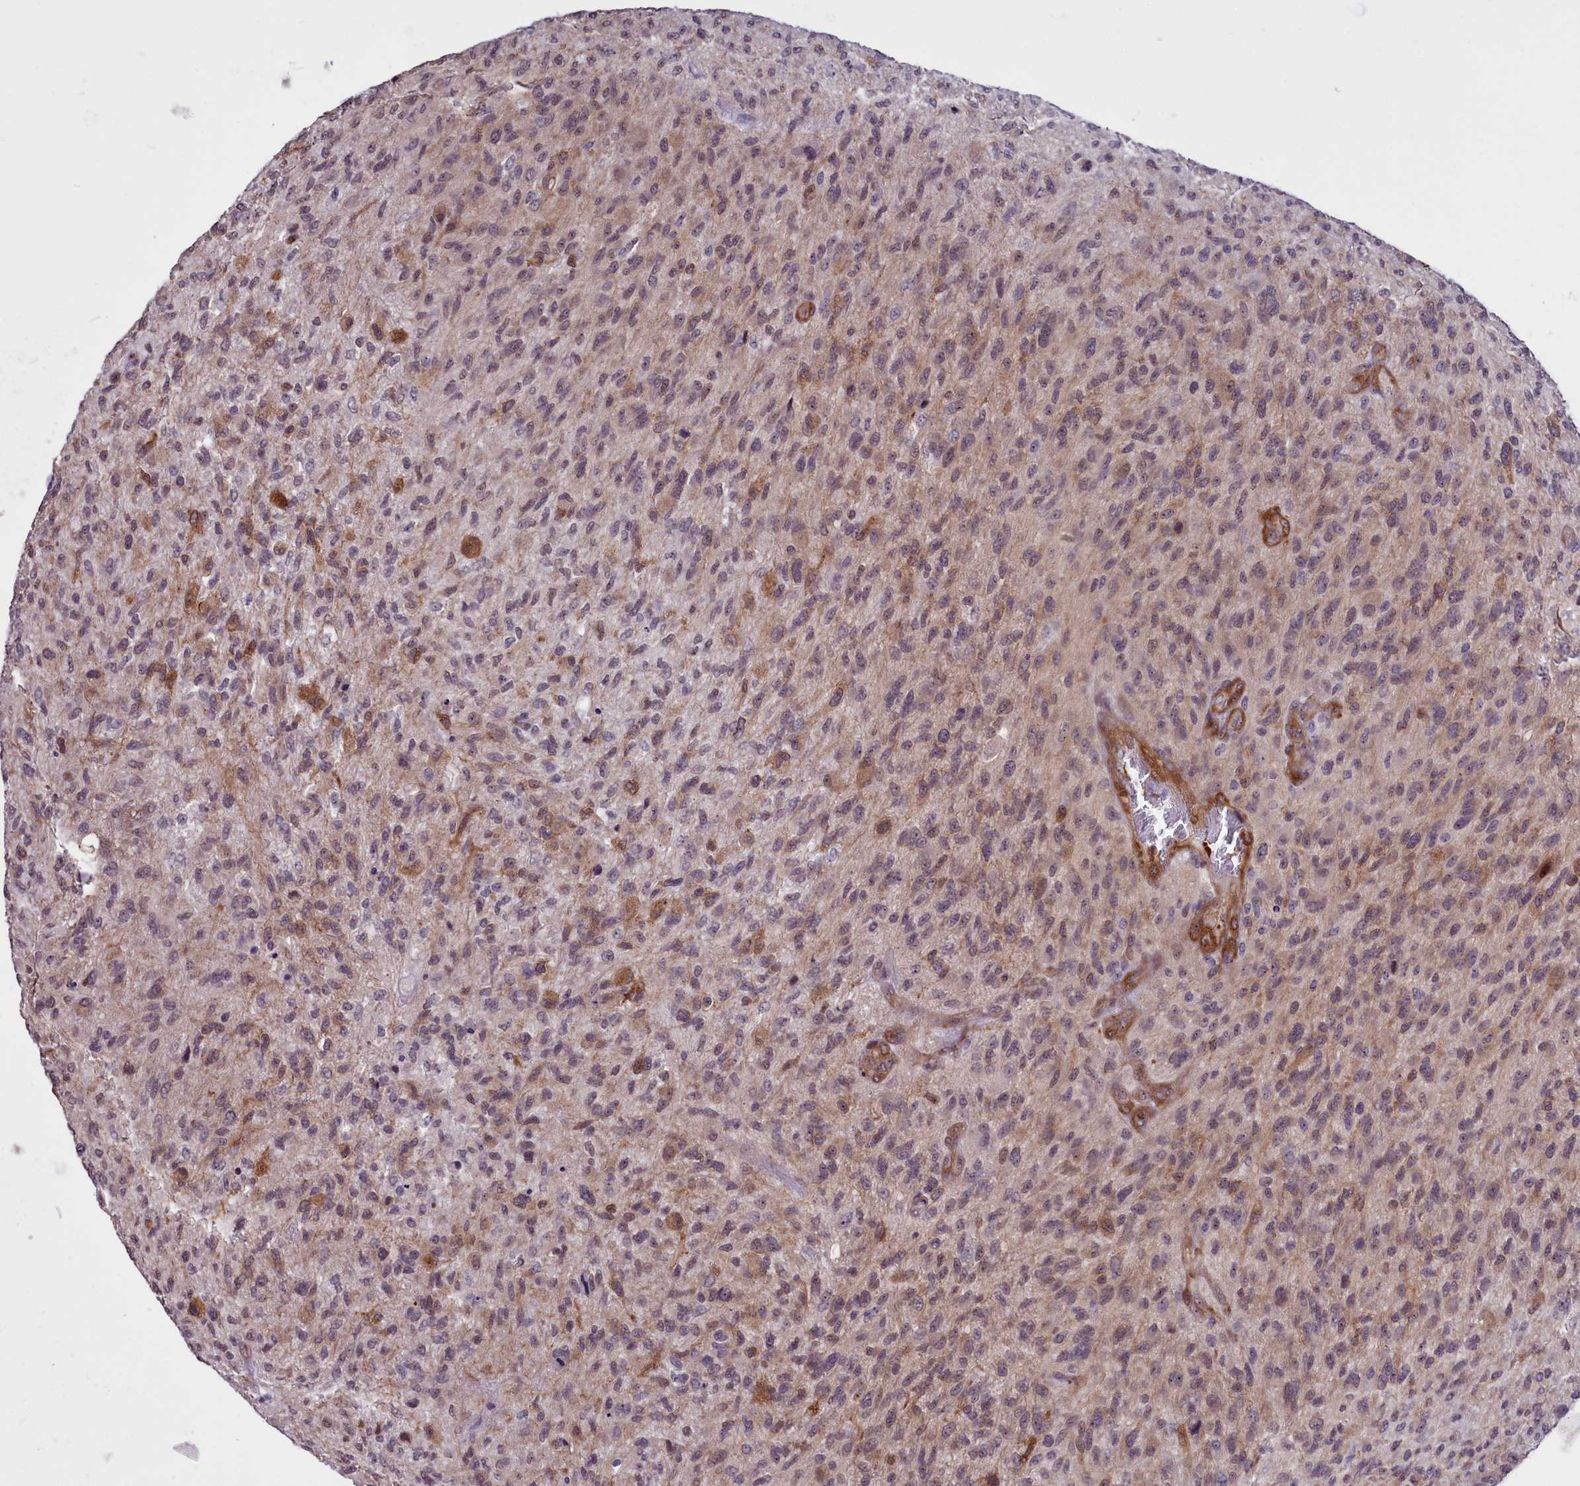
{"staining": {"intensity": "weak", "quantity": ">75%", "location": "cytoplasmic/membranous"}, "tissue": "glioma", "cell_type": "Tumor cells", "image_type": "cancer", "snomed": [{"axis": "morphology", "description": "Glioma, malignant, High grade"}, {"axis": "topography", "description": "Brain"}], "caption": "Weak cytoplasmic/membranous protein expression is appreciated in about >75% of tumor cells in malignant glioma (high-grade).", "gene": "BCAR1", "patient": {"sex": "male", "age": 47}}